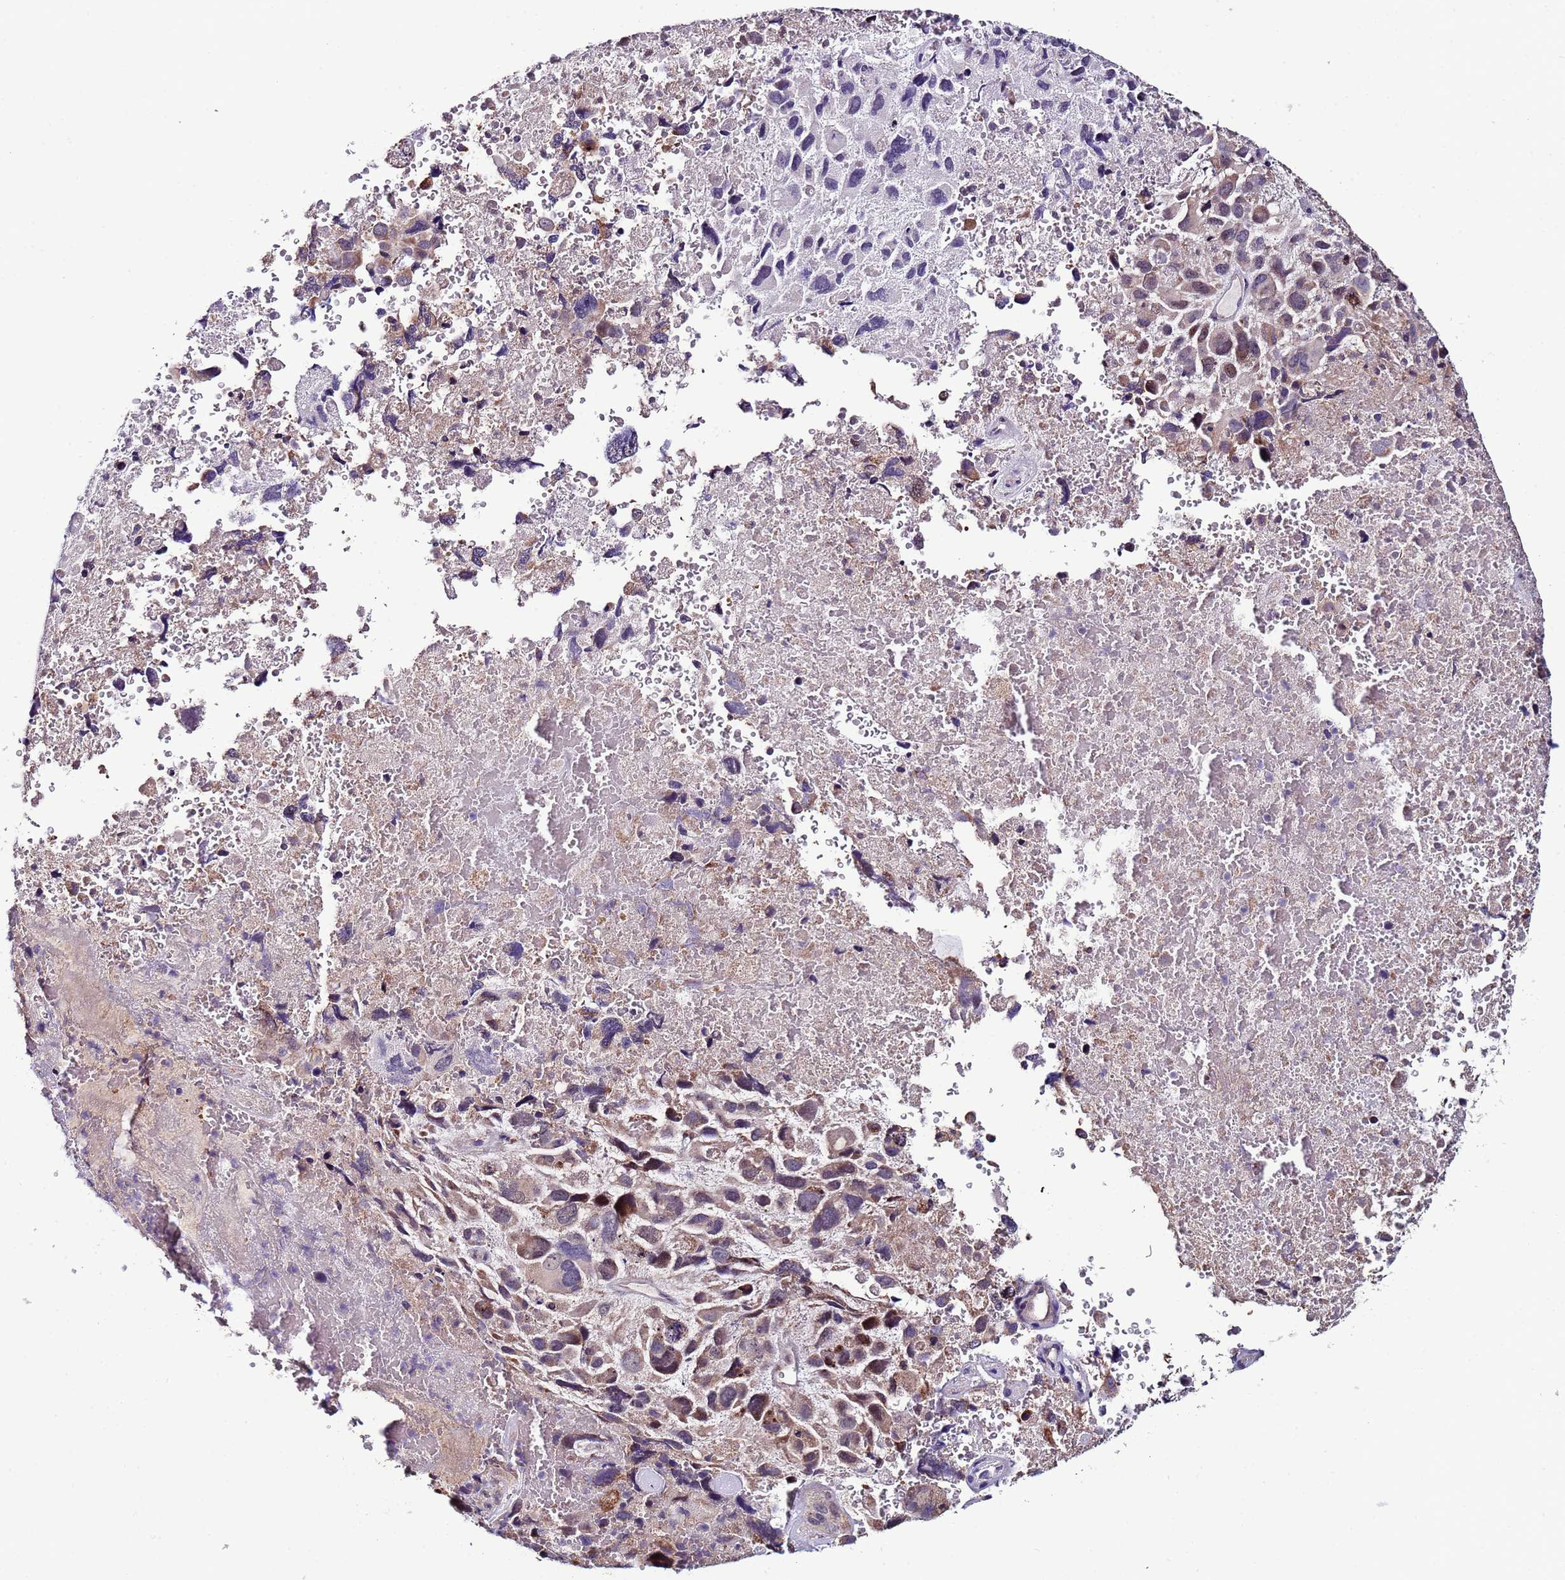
{"staining": {"intensity": "moderate", "quantity": "<25%", "location": "cytoplasmic/membranous,nuclear"}, "tissue": "melanoma", "cell_type": "Tumor cells", "image_type": "cancer", "snomed": [{"axis": "morphology", "description": "Malignant melanoma, Metastatic site"}, {"axis": "topography", "description": "Brain"}], "caption": "Immunohistochemical staining of melanoma exhibits low levels of moderate cytoplasmic/membranous and nuclear protein staining in about <25% of tumor cells.", "gene": "CLHC1", "patient": {"sex": "female", "age": 53}}